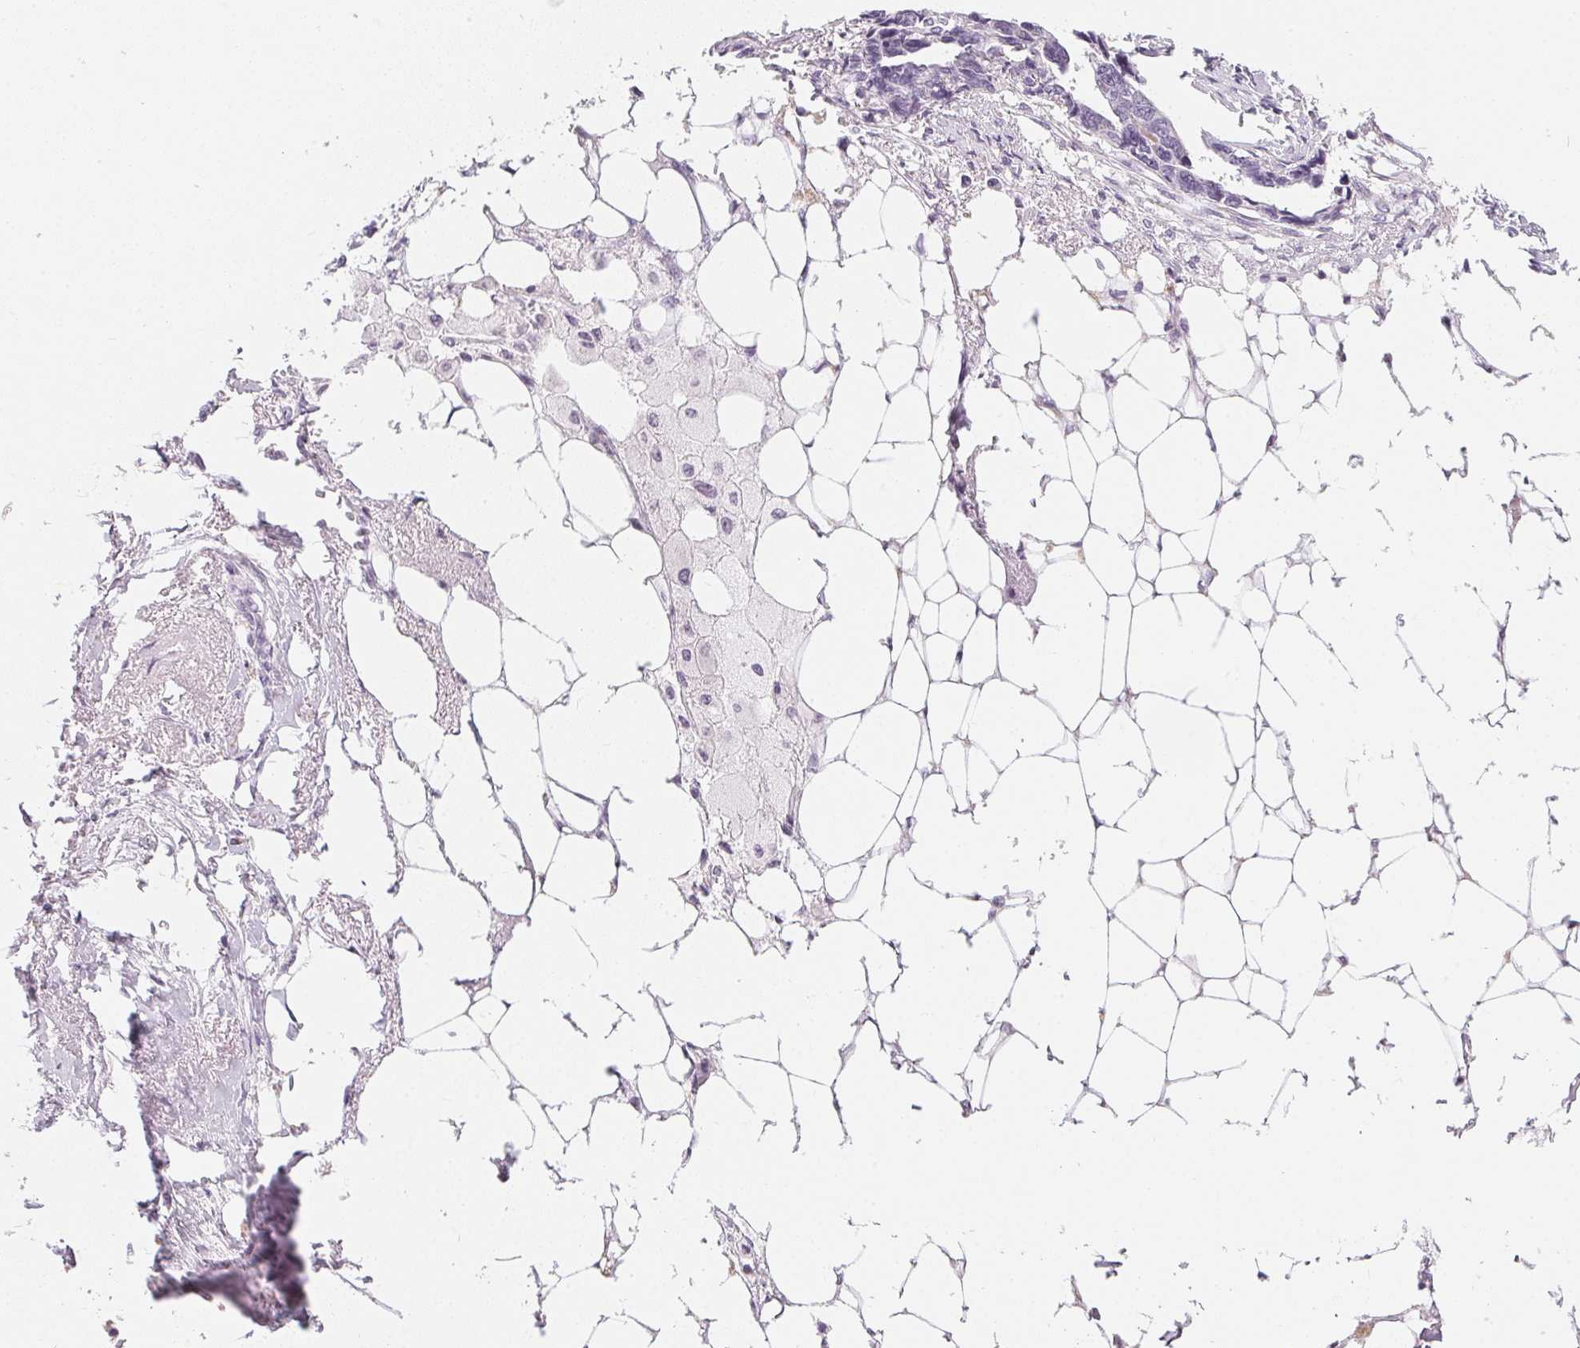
{"staining": {"intensity": "negative", "quantity": "none", "location": "none"}, "tissue": "ovarian cancer", "cell_type": "Tumor cells", "image_type": "cancer", "snomed": [{"axis": "morphology", "description": "Cystadenocarcinoma, serous, NOS"}, {"axis": "topography", "description": "Ovary"}], "caption": "Tumor cells are negative for protein expression in human ovarian cancer.", "gene": "CHST4", "patient": {"sex": "female", "age": 69}}